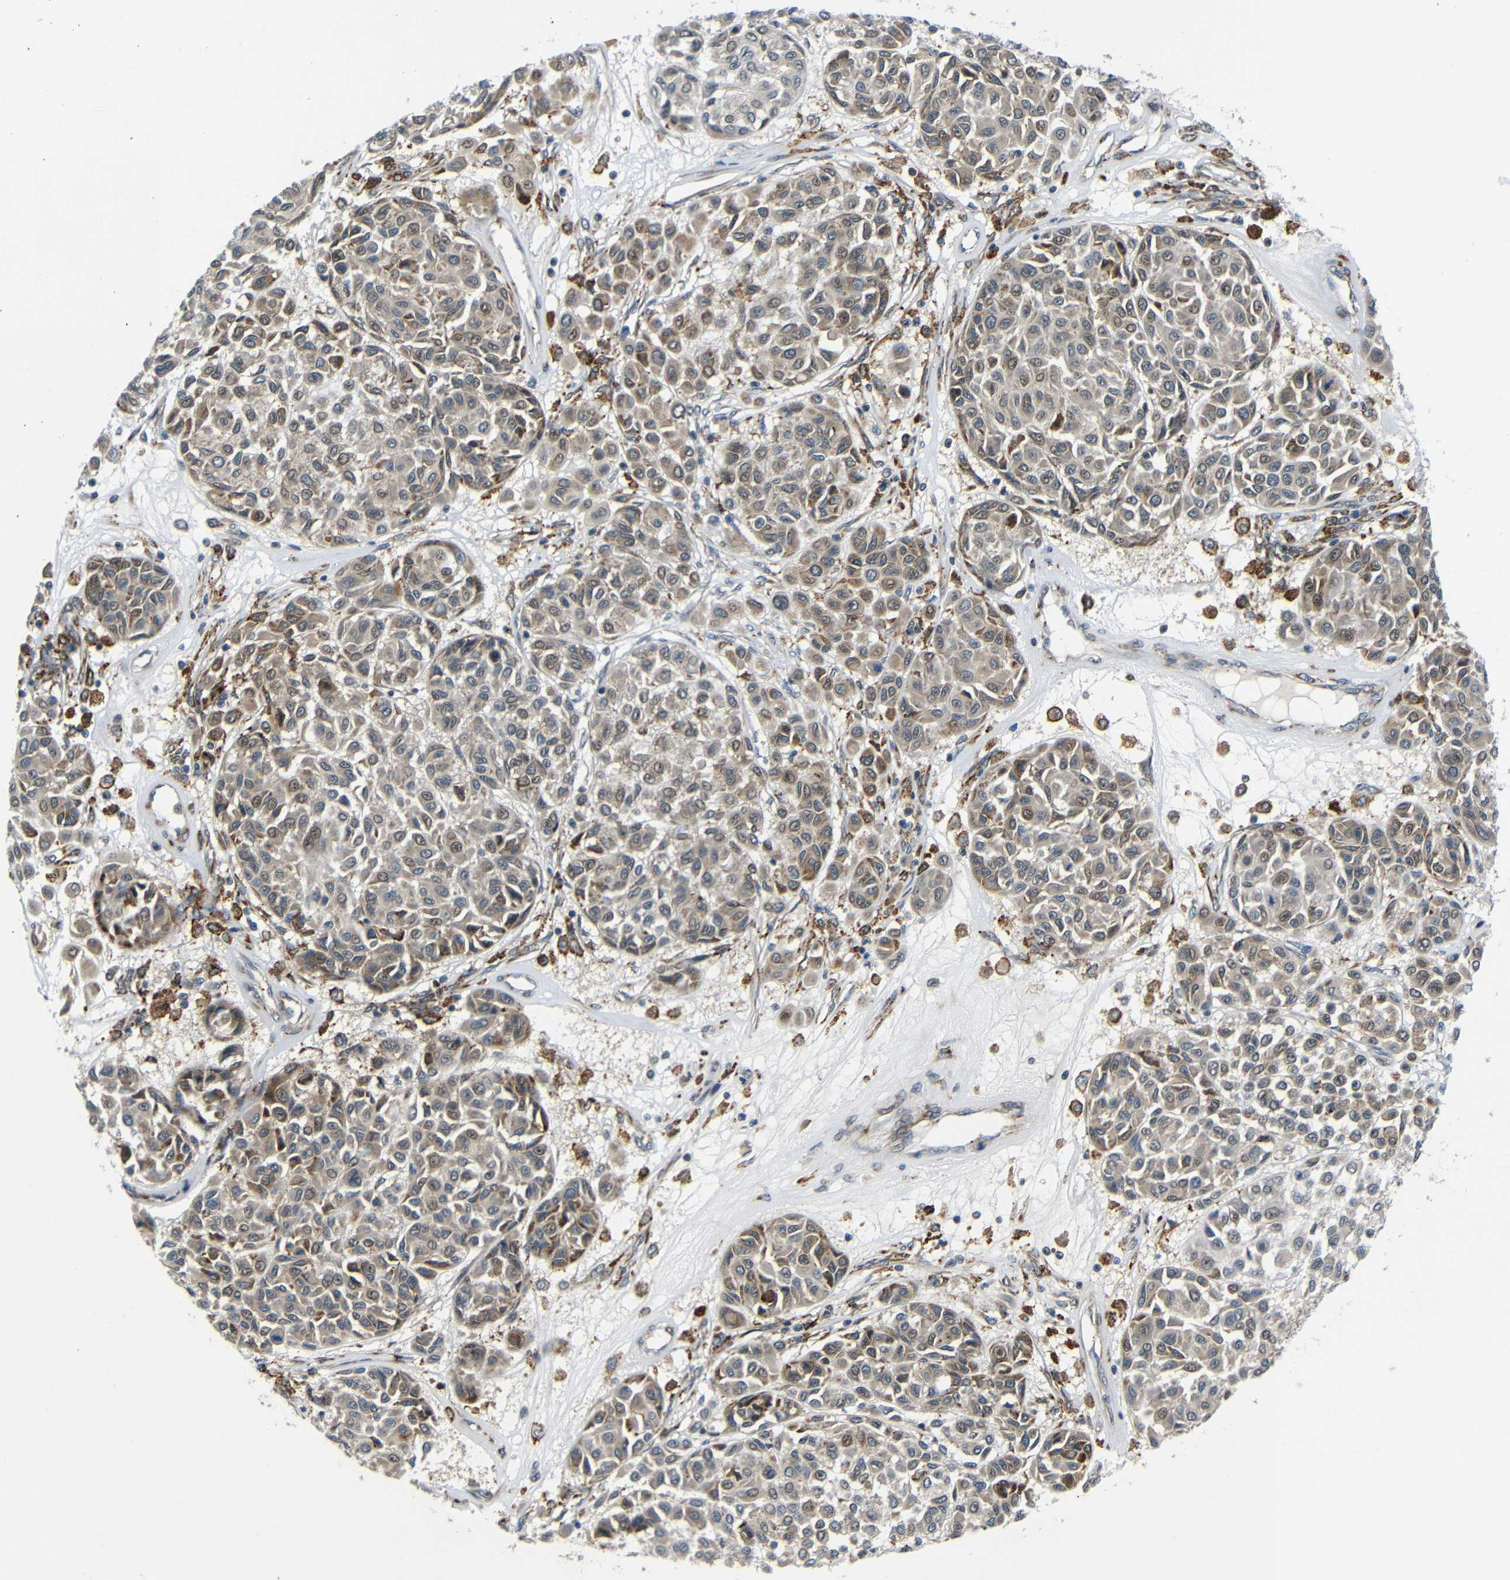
{"staining": {"intensity": "weak", "quantity": ">75%", "location": "cytoplasmic/membranous,nuclear"}, "tissue": "melanoma", "cell_type": "Tumor cells", "image_type": "cancer", "snomed": [{"axis": "morphology", "description": "Malignant melanoma, Metastatic site"}, {"axis": "topography", "description": "Soft tissue"}], "caption": "DAB (3,3'-diaminobenzidine) immunohistochemical staining of malignant melanoma (metastatic site) shows weak cytoplasmic/membranous and nuclear protein expression in approximately >75% of tumor cells.", "gene": "SYDE1", "patient": {"sex": "male", "age": 41}}